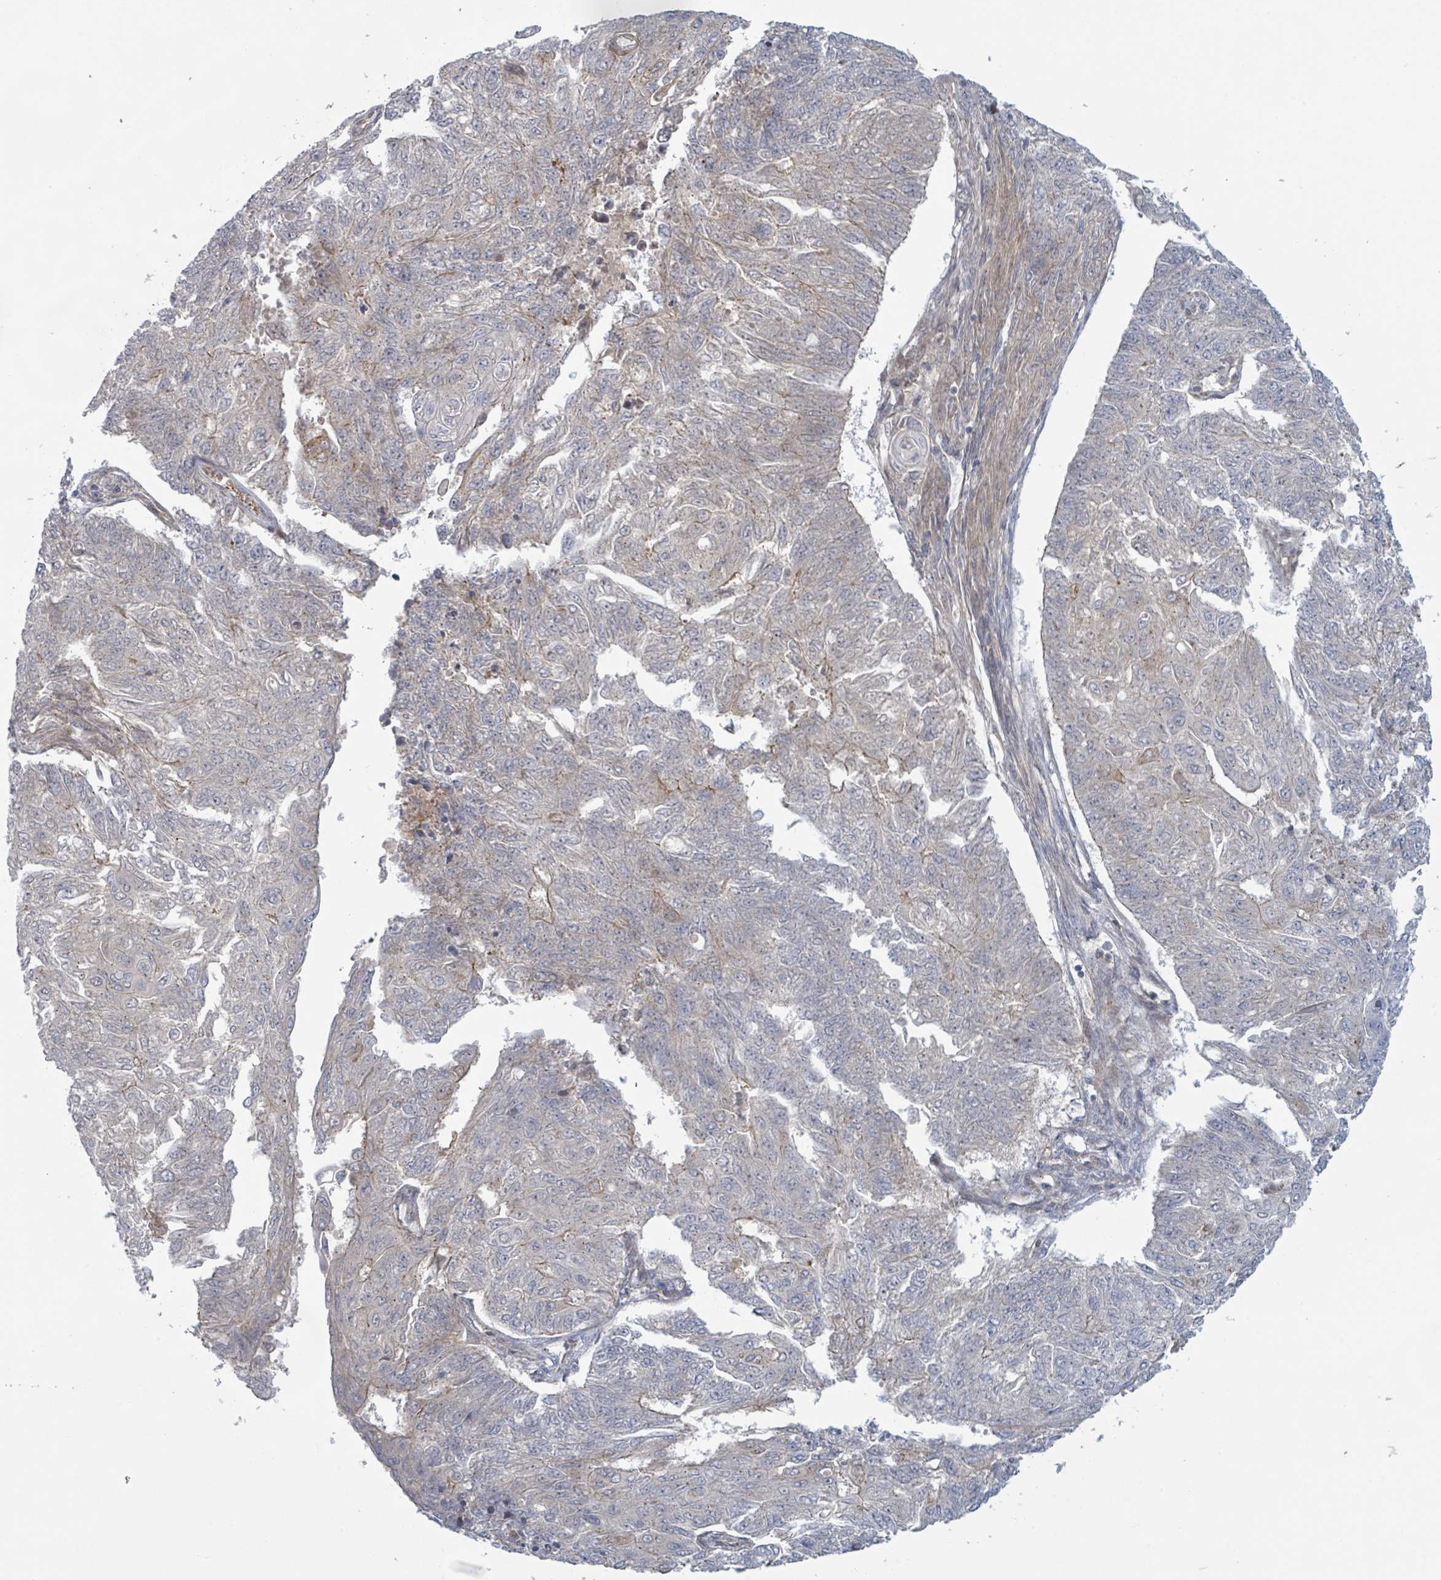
{"staining": {"intensity": "moderate", "quantity": "<25%", "location": "cytoplasmic/membranous"}, "tissue": "endometrial cancer", "cell_type": "Tumor cells", "image_type": "cancer", "snomed": [{"axis": "morphology", "description": "Adenocarcinoma, NOS"}, {"axis": "topography", "description": "Endometrium"}], "caption": "High-power microscopy captured an immunohistochemistry (IHC) histopathology image of endometrial adenocarcinoma, revealing moderate cytoplasmic/membranous positivity in about <25% of tumor cells. (DAB (3,3'-diaminobenzidine) IHC, brown staining for protein, blue staining for nuclei).", "gene": "COL5A3", "patient": {"sex": "female", "age": 32}}